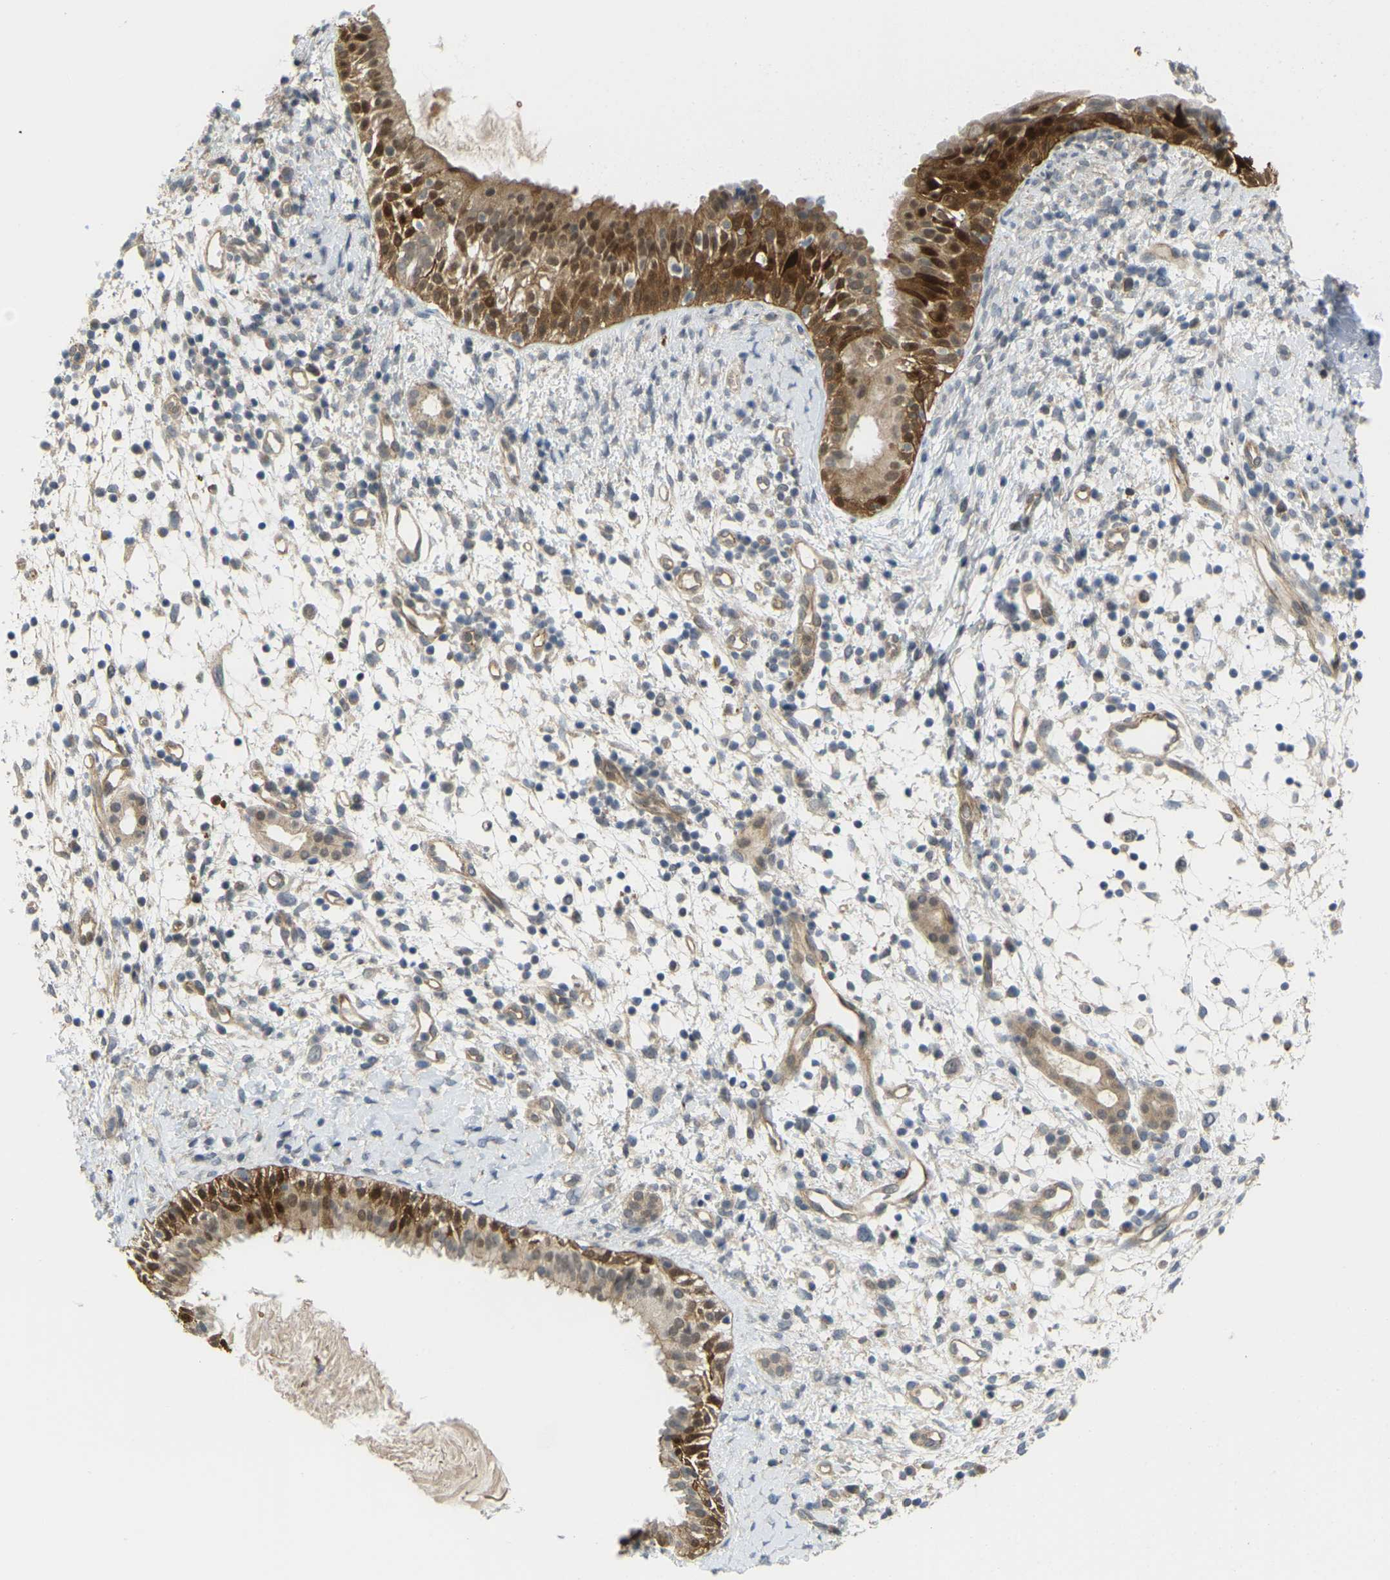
{"staining": {"intensity": "moderate", "quantity": ">75%", "location": "cytoplasmic/membranous,nuclear"}, "tissue": "nasopharynx", "cell_type": "Respiratory epithelial cells", "image_type": "normal", "snomed": [{"axis": "morphology", "description": "Normal tissue, NOS"}, {"axis": "topography", "description": "Nasopharynx"}], "caption": "The histopathology image reveals immunohistochemical staining of unremarkable nasopharynx. There is moderate cytoplasmic/membranous,nuclear positivity is identified in about >75% of respiratory epithelial cells.", "gene": "SERPINB5", "patient": {"sex": "male", "age": 22}}